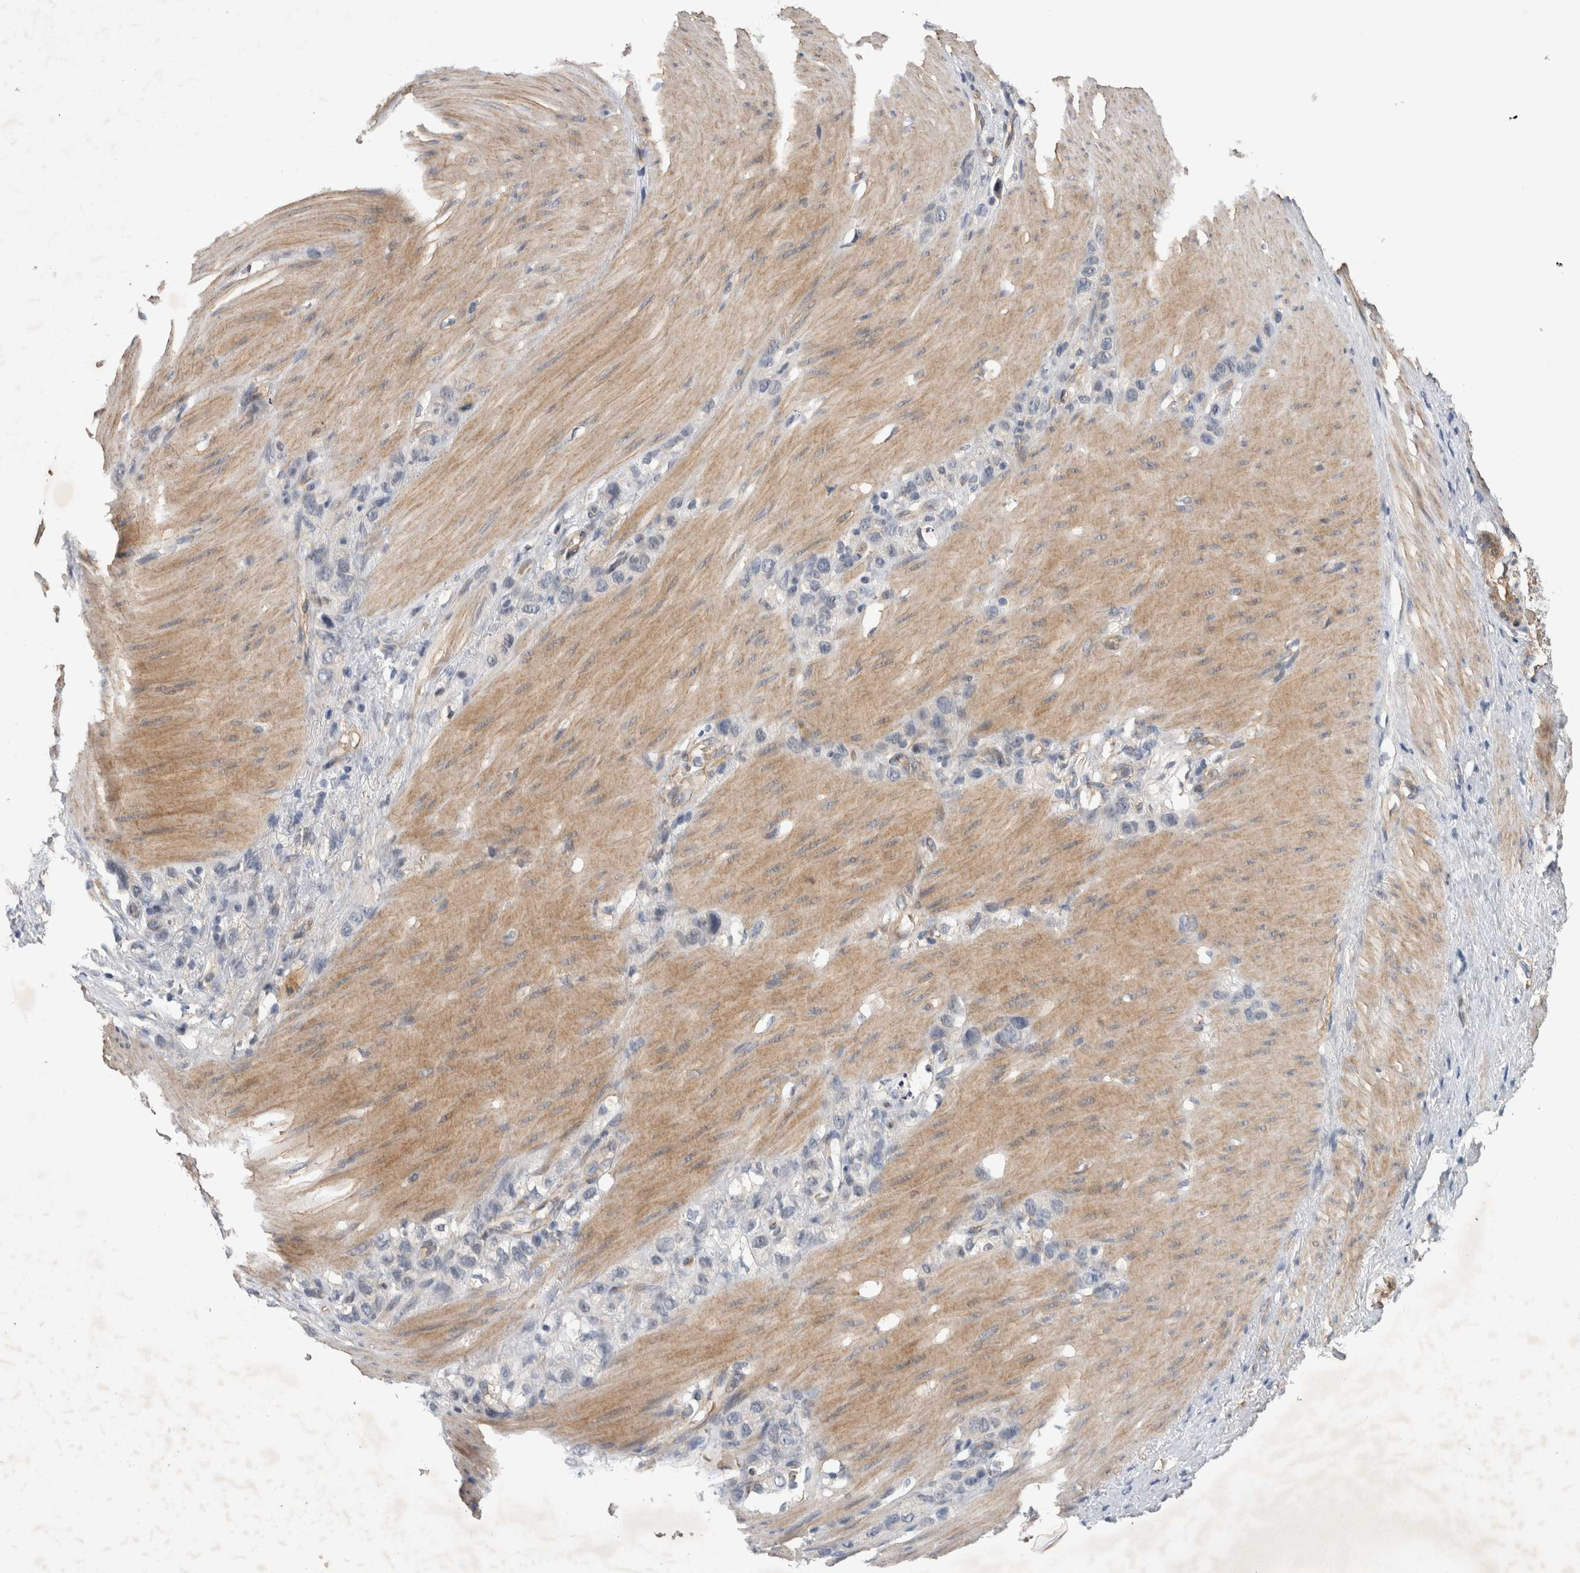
{"staining": {"intensity": "negative", "quantity": "none", "location": "none"}, "tissue": "stomach cancer", "cell_type": "Tumor cells", "image_type": "cancer", "snomed": [{"axis": "morphology", "description": "Normal tissue, NOS"}, {"axis": "morphology", "description": "Adenocarcinoma, NOS"}, {"axis": "morphology", "description": "Adenocarcinoma, High grade"}, {"axis": "topography", "description": "Stomach, upper"}, {"axis": "topography", "description": "Stomach"}], "caption": "The histopathology image exhibits no staining of tumor cells in adenocarcinoma (stomach). The staining is performed using DAB brown chromogen with nuclei counter-stained in using hematoxylin.", "gene": "ANKFY1", "patient": {"sex": "female", "age": 65}}